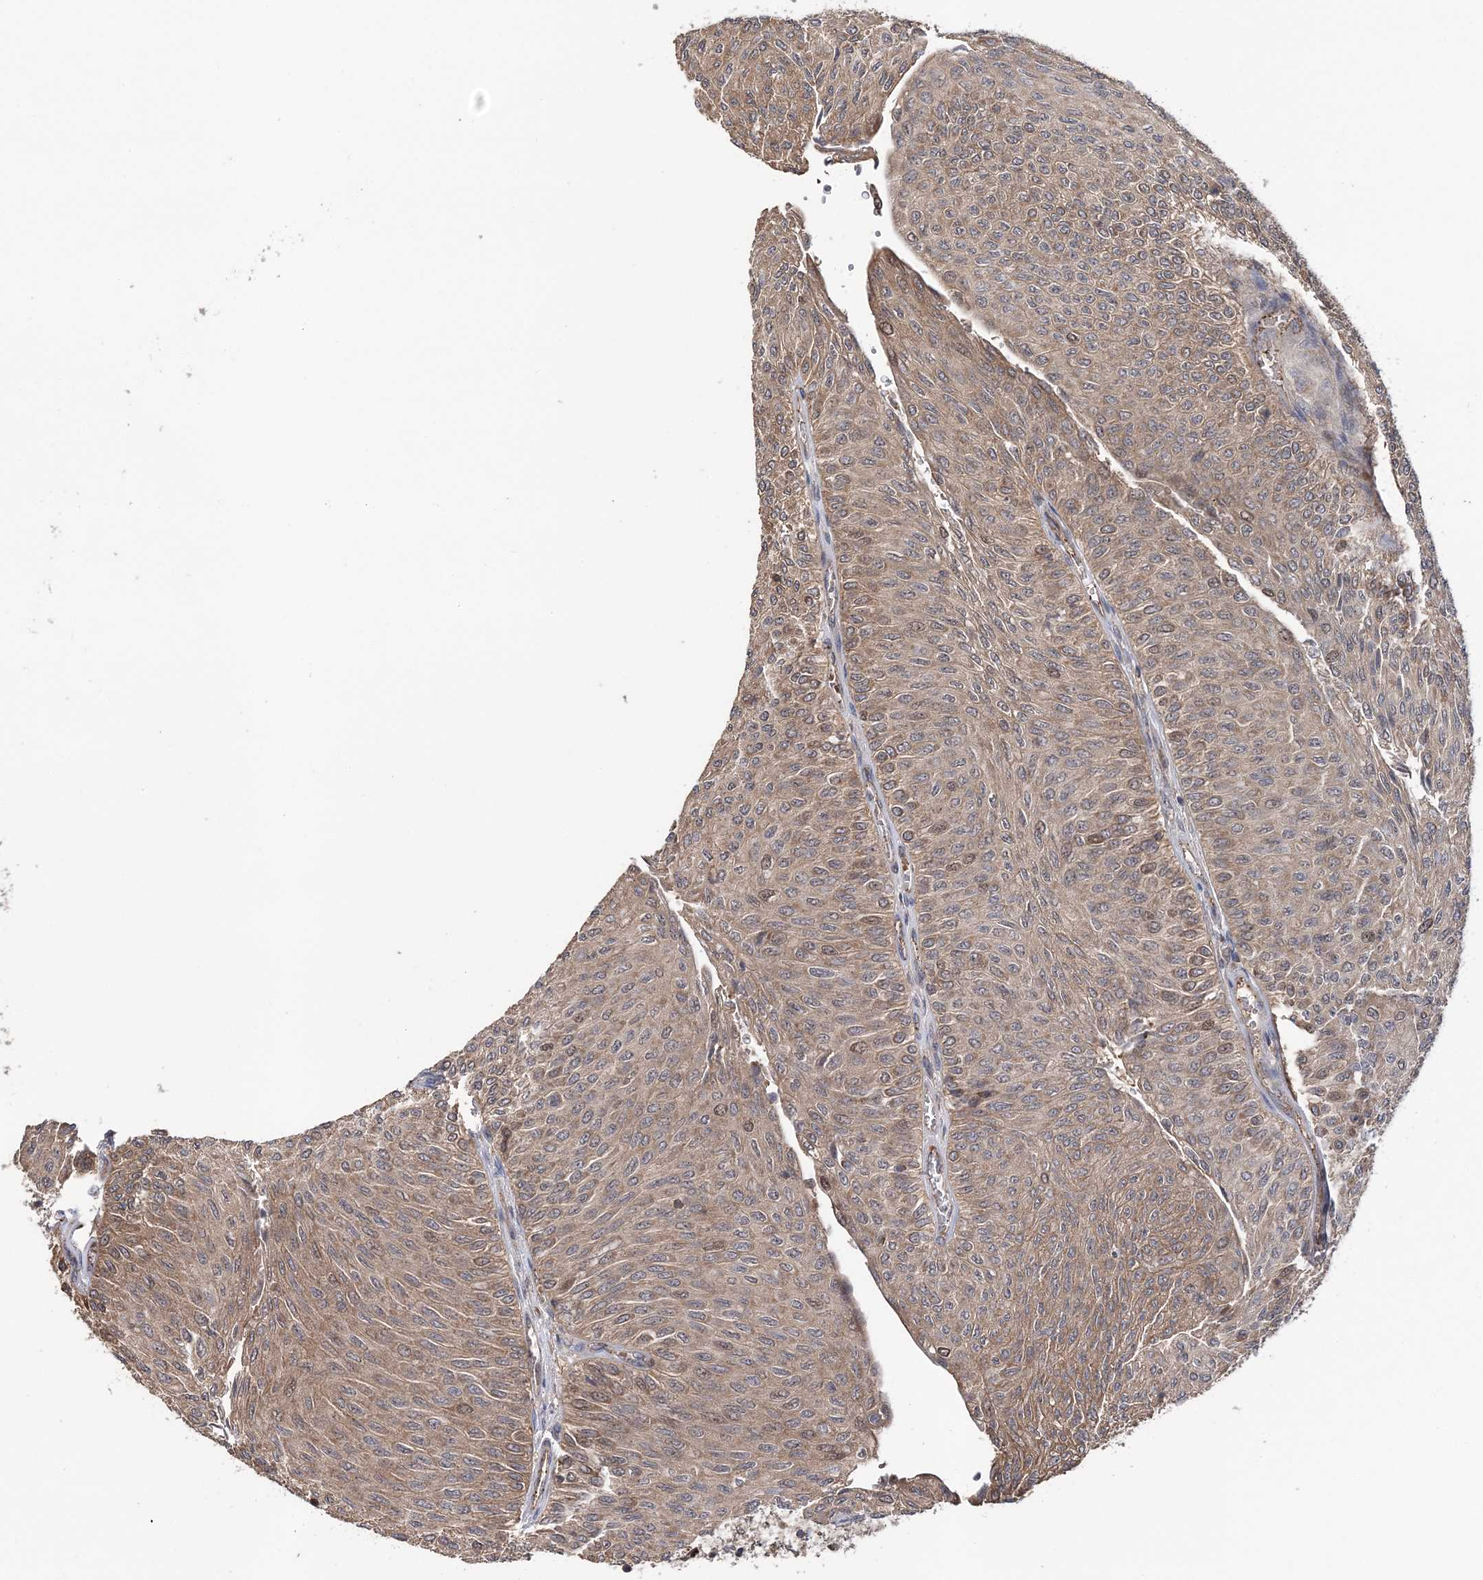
{"staining": {"intensity": "weak", "quantity": ">75%", "location": "cytoplasmic/membranous,nuclear"}, "tissue": "urothelial cancer", "cell_type": "Tumor cells", "image_type": "cancer", "snomed": [{"axis": "morphology", "description": "Urothelial carcinoma, Low grade"}, {"axis": "topography", "description": "Urinary bladder"}], "caption": "An image of urothelial cancer stained for a protein shows weak cytoplasmic/membranous and nuclear brown staining in tumor cells.", "gene": "KIF4A", "patient": {"sex": "male", "age": 78}}